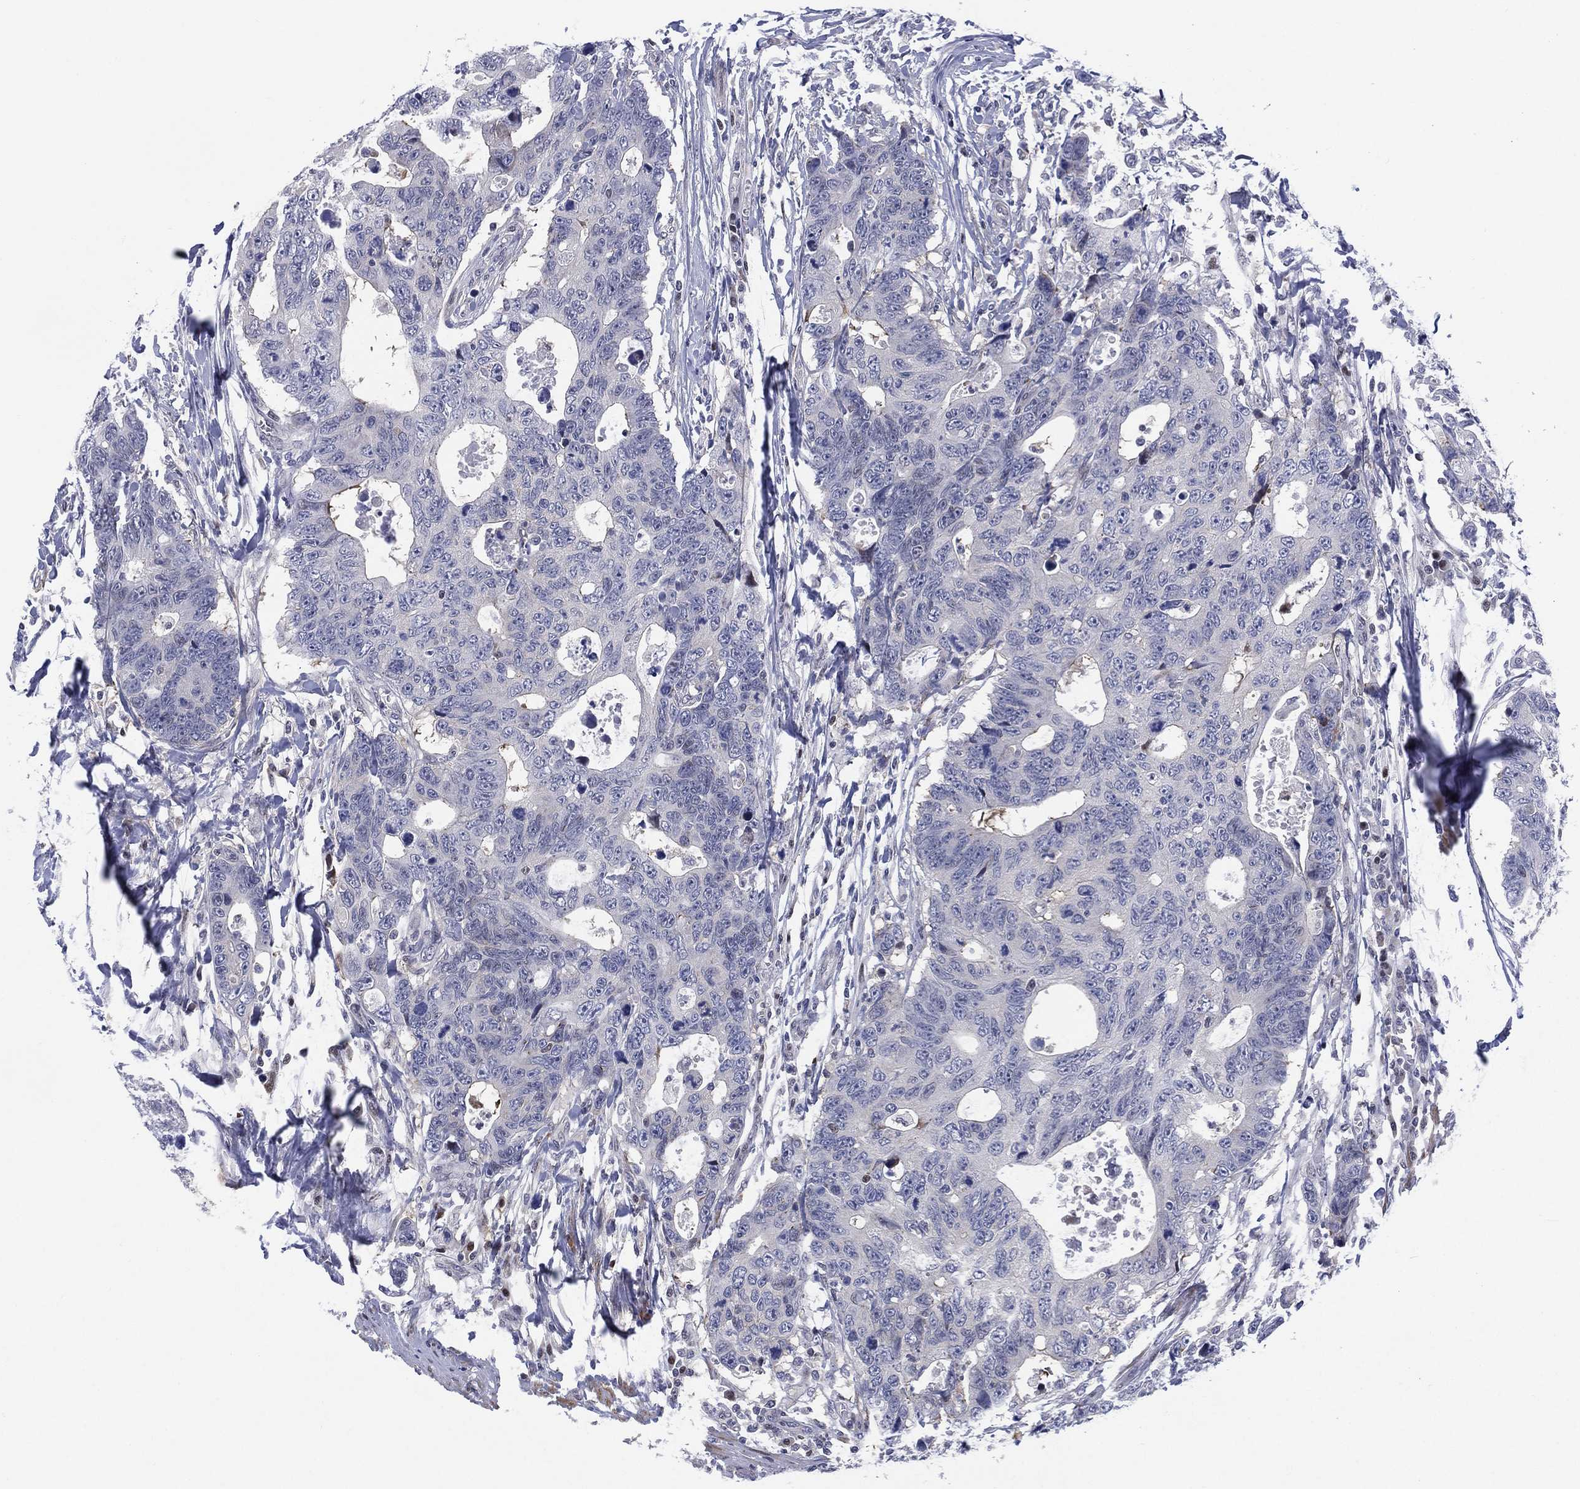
{"staining": {"intensity": "negative", "quantity": "none", "location": "none"}, "tissue": "colorectal cancer", "cell_type": "Tumor cells", "image_type": "cancer", "snomed": [{"axis": "morphology", "description": "Adenocarcinoma, NOS"}, {"axis": "topography", "description": "Colon"}], "caption": "This histopathology image is of colorectal adenocarcinoma stained with immunohistochemistry (IHC) to label a protein in brown with the nuclei are counter-stained blue. There is no expression in tumor cells.", "gene": "SLC4A4", "patient": {"sex": "female", "age": 77}}